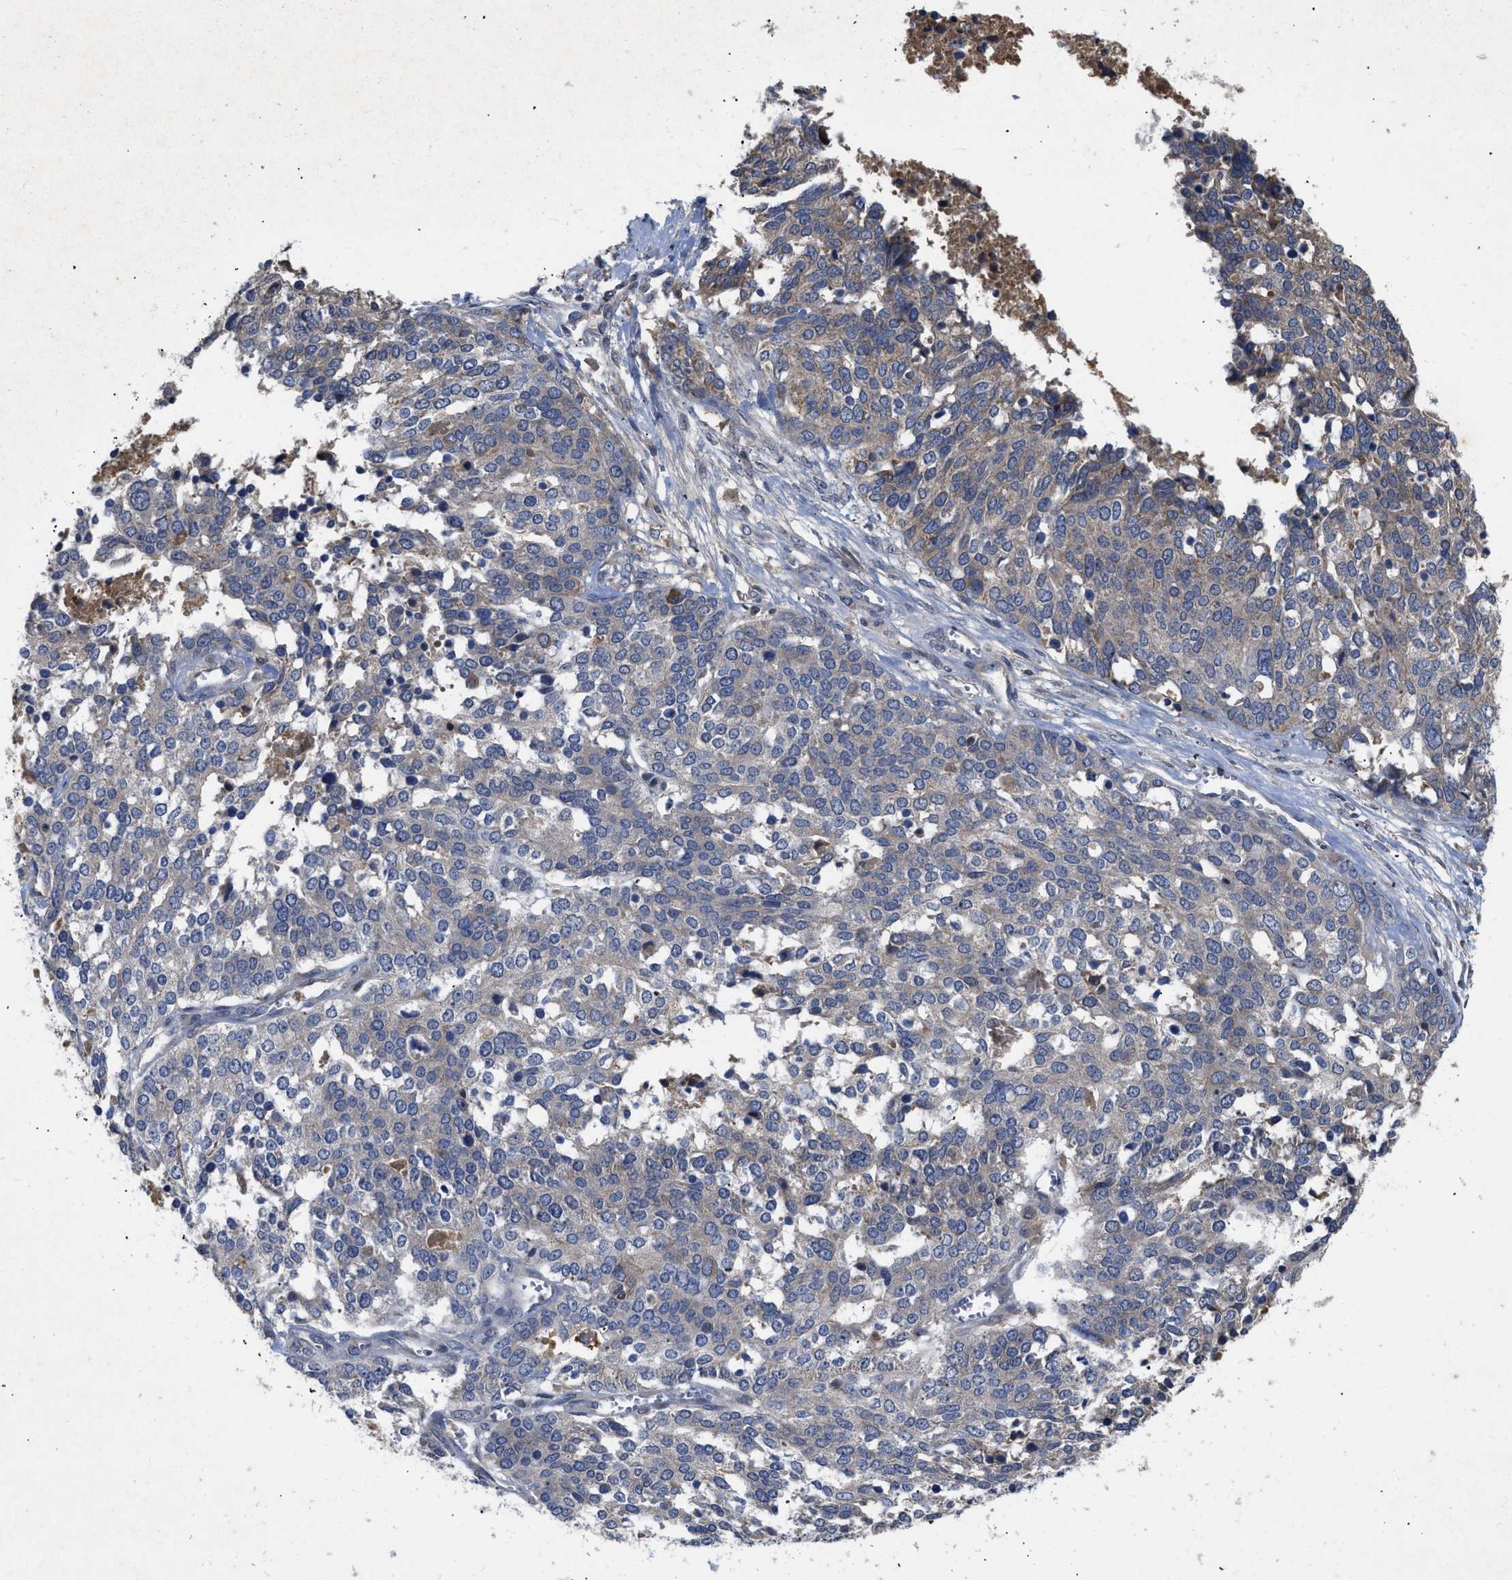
{"staining": {"intensity": "moderate", "quantity": "<25%", "location": "cytoplasmic/membranous"}, "tissue": "ovarian cancer", "cell_type": "Tumor cells", "image_type": "cancer", "snomed": [{"axis": "morphology", "description": "Cystadenocarcinoma, serous, NOS"}, {"axis": "topography", "description": "Ovary"}], "caption": "Protein expression analysis of ovarian cancer (serous cystadenocarcinoma) demonstrates moderate cytoplasmic/membranous positivity in about <25% of tumor cells.", "gene": "VPS4A", "patient": {"sex": "female", "age": 44}}